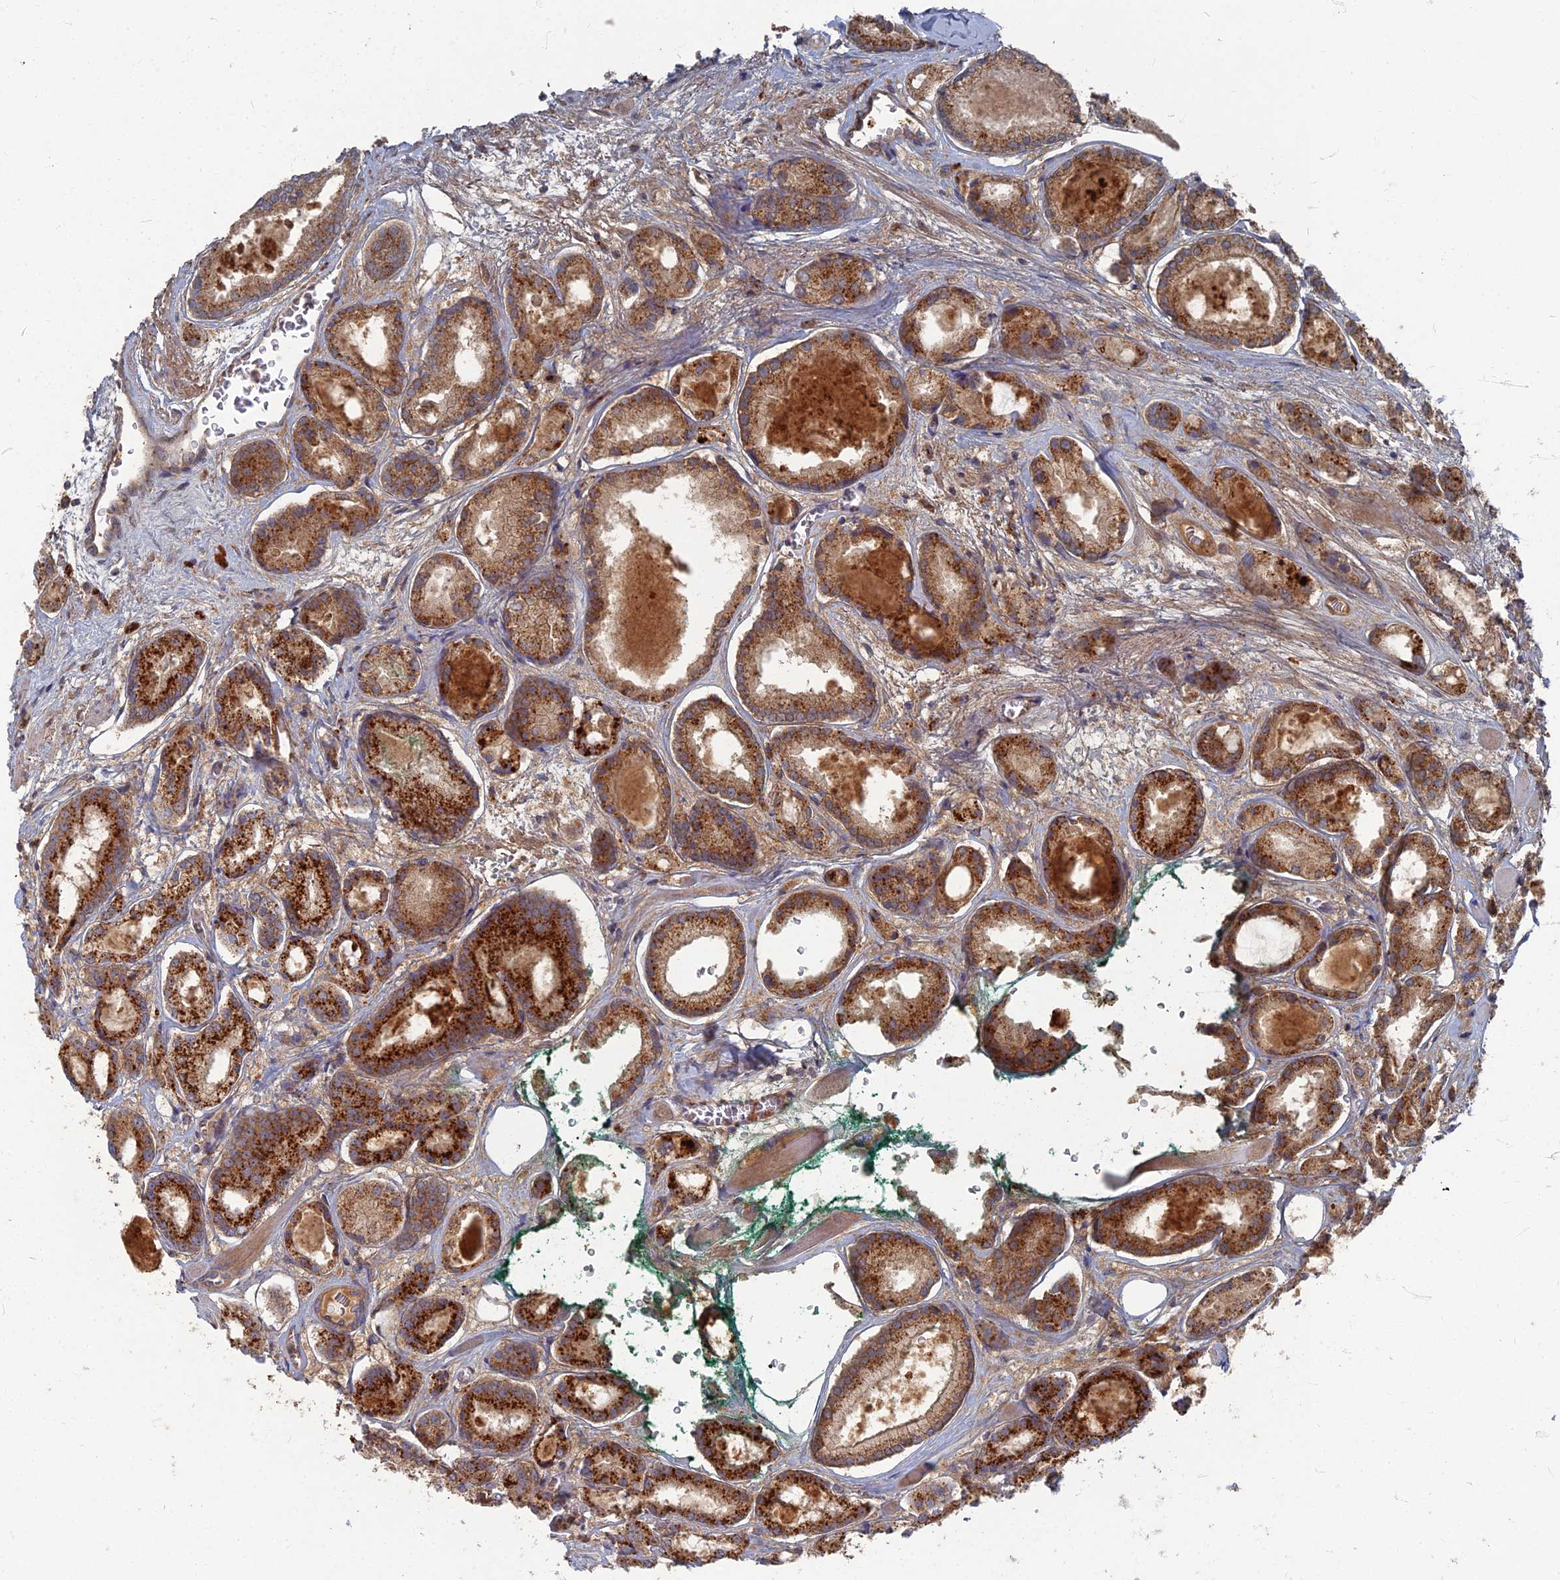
{"staining": {"intensity": "strong", "quantity": ">75%", "location": "cytoplasmic/membranous"}, "tissue": "prostate cancer", "cell_type": "Tumor cells", "image_type": "cancer", "snomed": [{"axis": "morphology", "description": "Adenocarcinoma, High grade"}, {"axis": "topography", "description": "Prostate"}], "caption": "High-power microscopy captured an IHC photomicrograph of high-grade adenocarcinoma (prostate), revealing strong cytoplasmic/membranous expression in about >75% of tumor cells.", "gene": "PPCDC", "patient": {"sex": "male", "age": 67}}